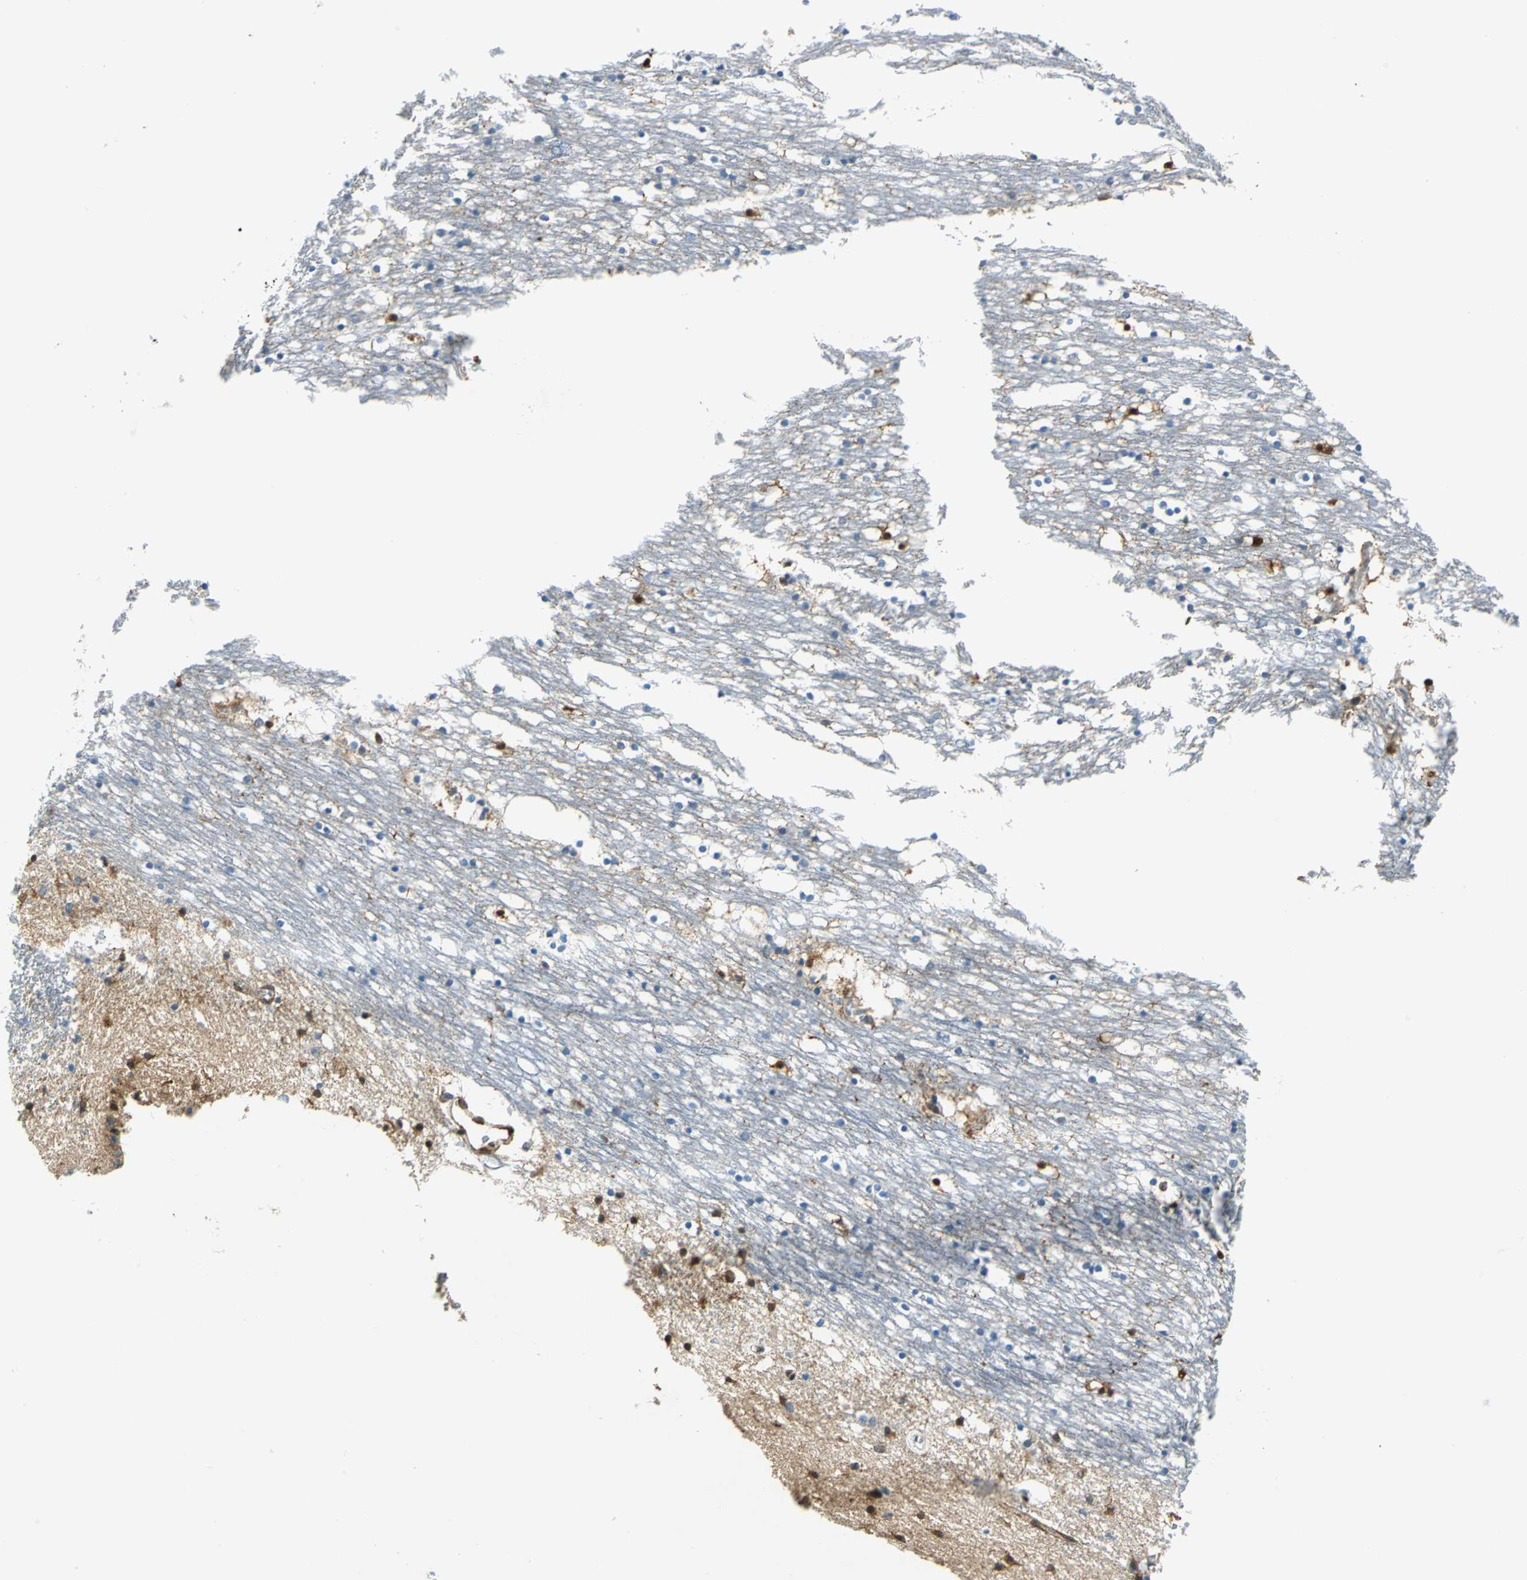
{"staining": {"intensity": "negative", "quantity": "none", "location": "none"}, "tissue": "caudate", "cell_type": "Glial cells", "image_type": "normal", "snomed": [{"axis": "morphology", "description": "Normal tissue, NOS"}, {"axis": "topography", "description": "Lateral ventricle wall"}], "caption": "Protein analysis of unremarkable caudate displays no significant expression in glial cells. (Stains: DAB immunohistochemistry (IHC) with hematoxylin counter stain, Microscopy: brightfield microscopy at high magnification).", "gene": "HSPB1", "patient": {"sex": "male", "age": 45}}